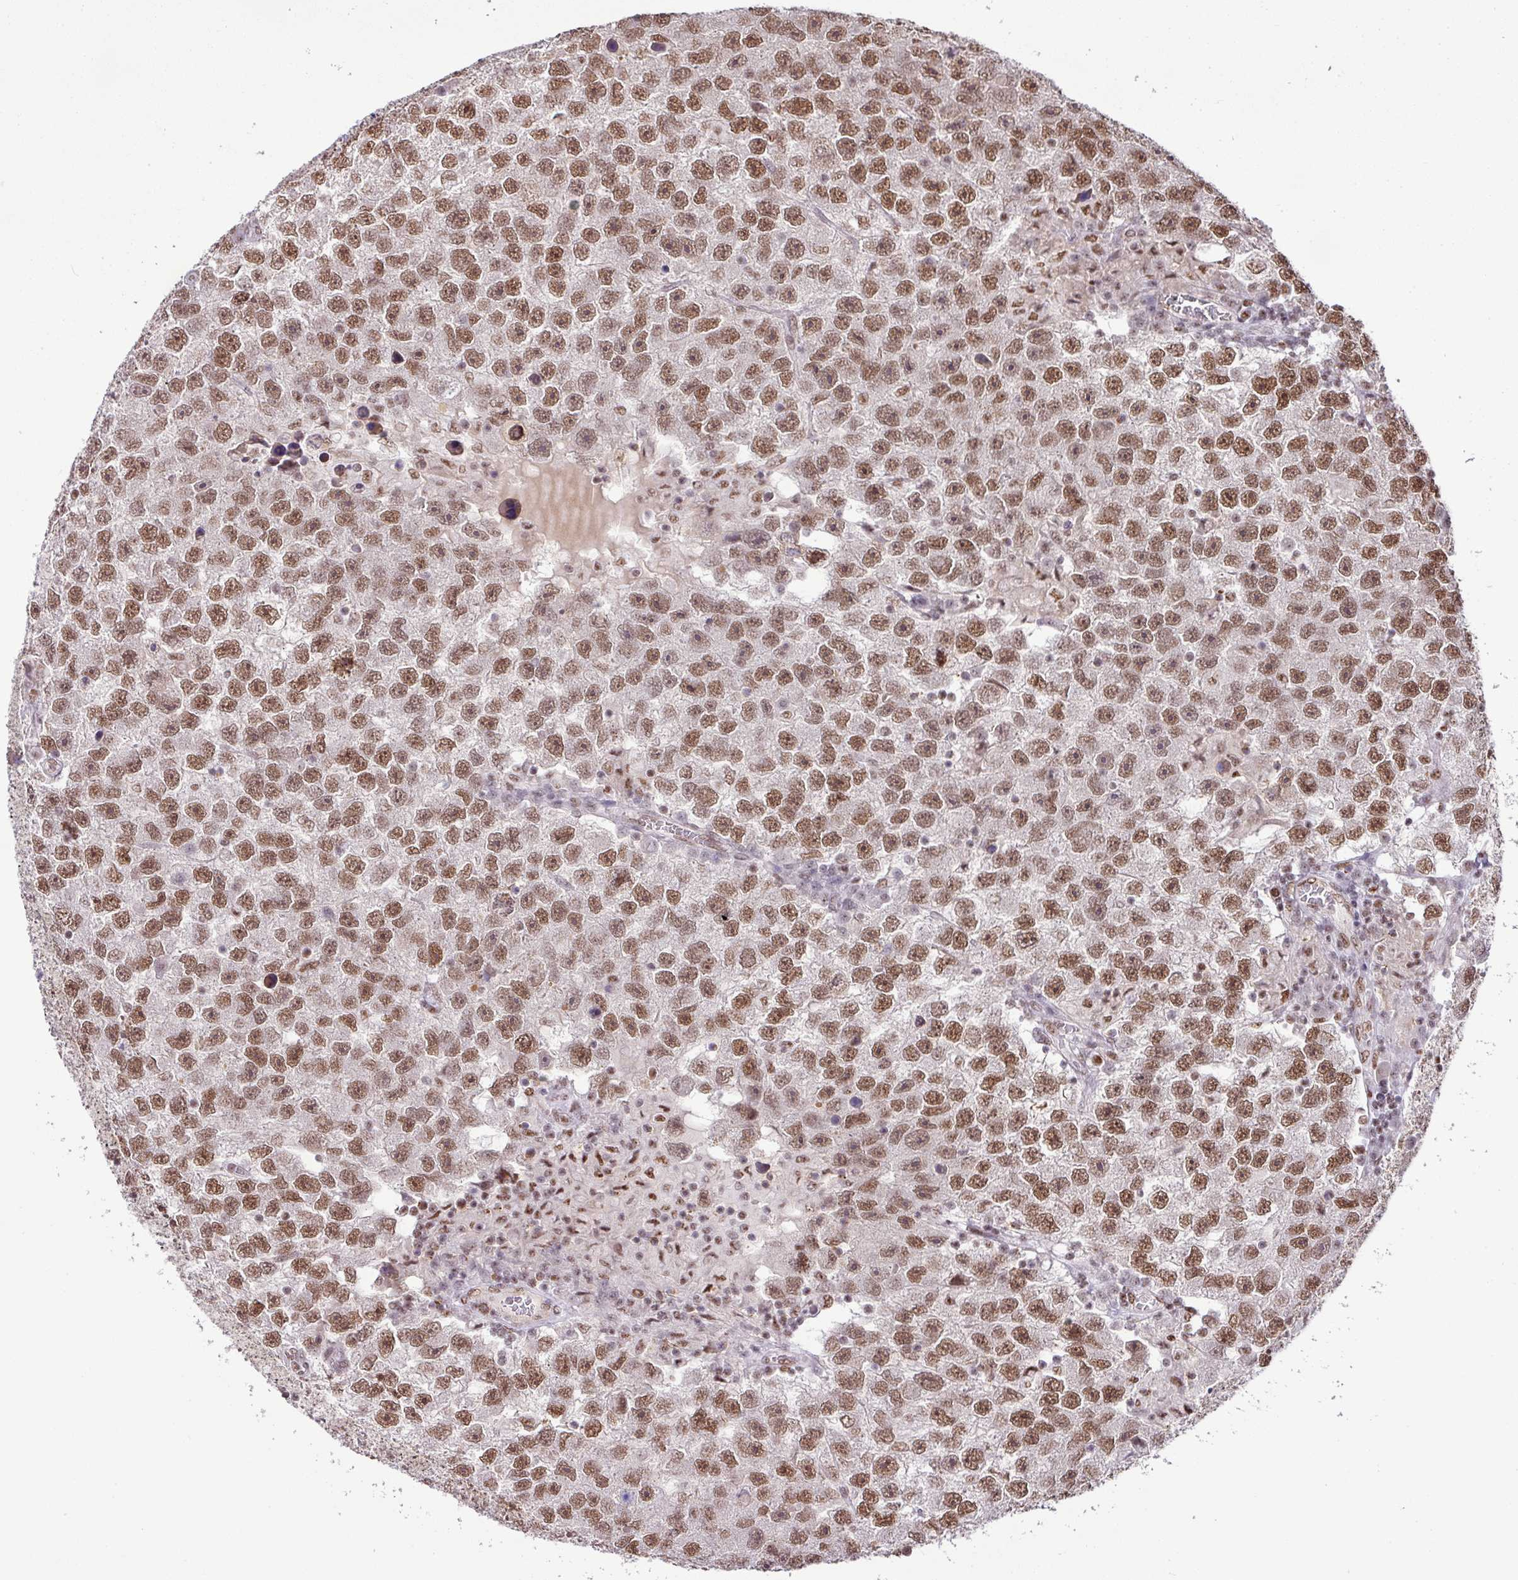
{"staining": {"intensity": "moderate", "quantity": ">75%", "location": "nuclear"}, "tissue": "testis cancer", "cell_type": "Tumor cells", "image_type": "cancer", "snomed": [{"axis": "morphology", "description": "Seminoma, NOS"}, {"axis": "topography", "description": "Testis"}], "caption": "This histopathology image displays seminoma (testis) stained with immunohistochemistry (IHC) to label a protein in brown. The nuclear of tumor cells show moderate positivity for the protein. Nuclei are counter-stained blue.", "gene": "PGAP4", "patient": {"sex": "male", "age": 26}}